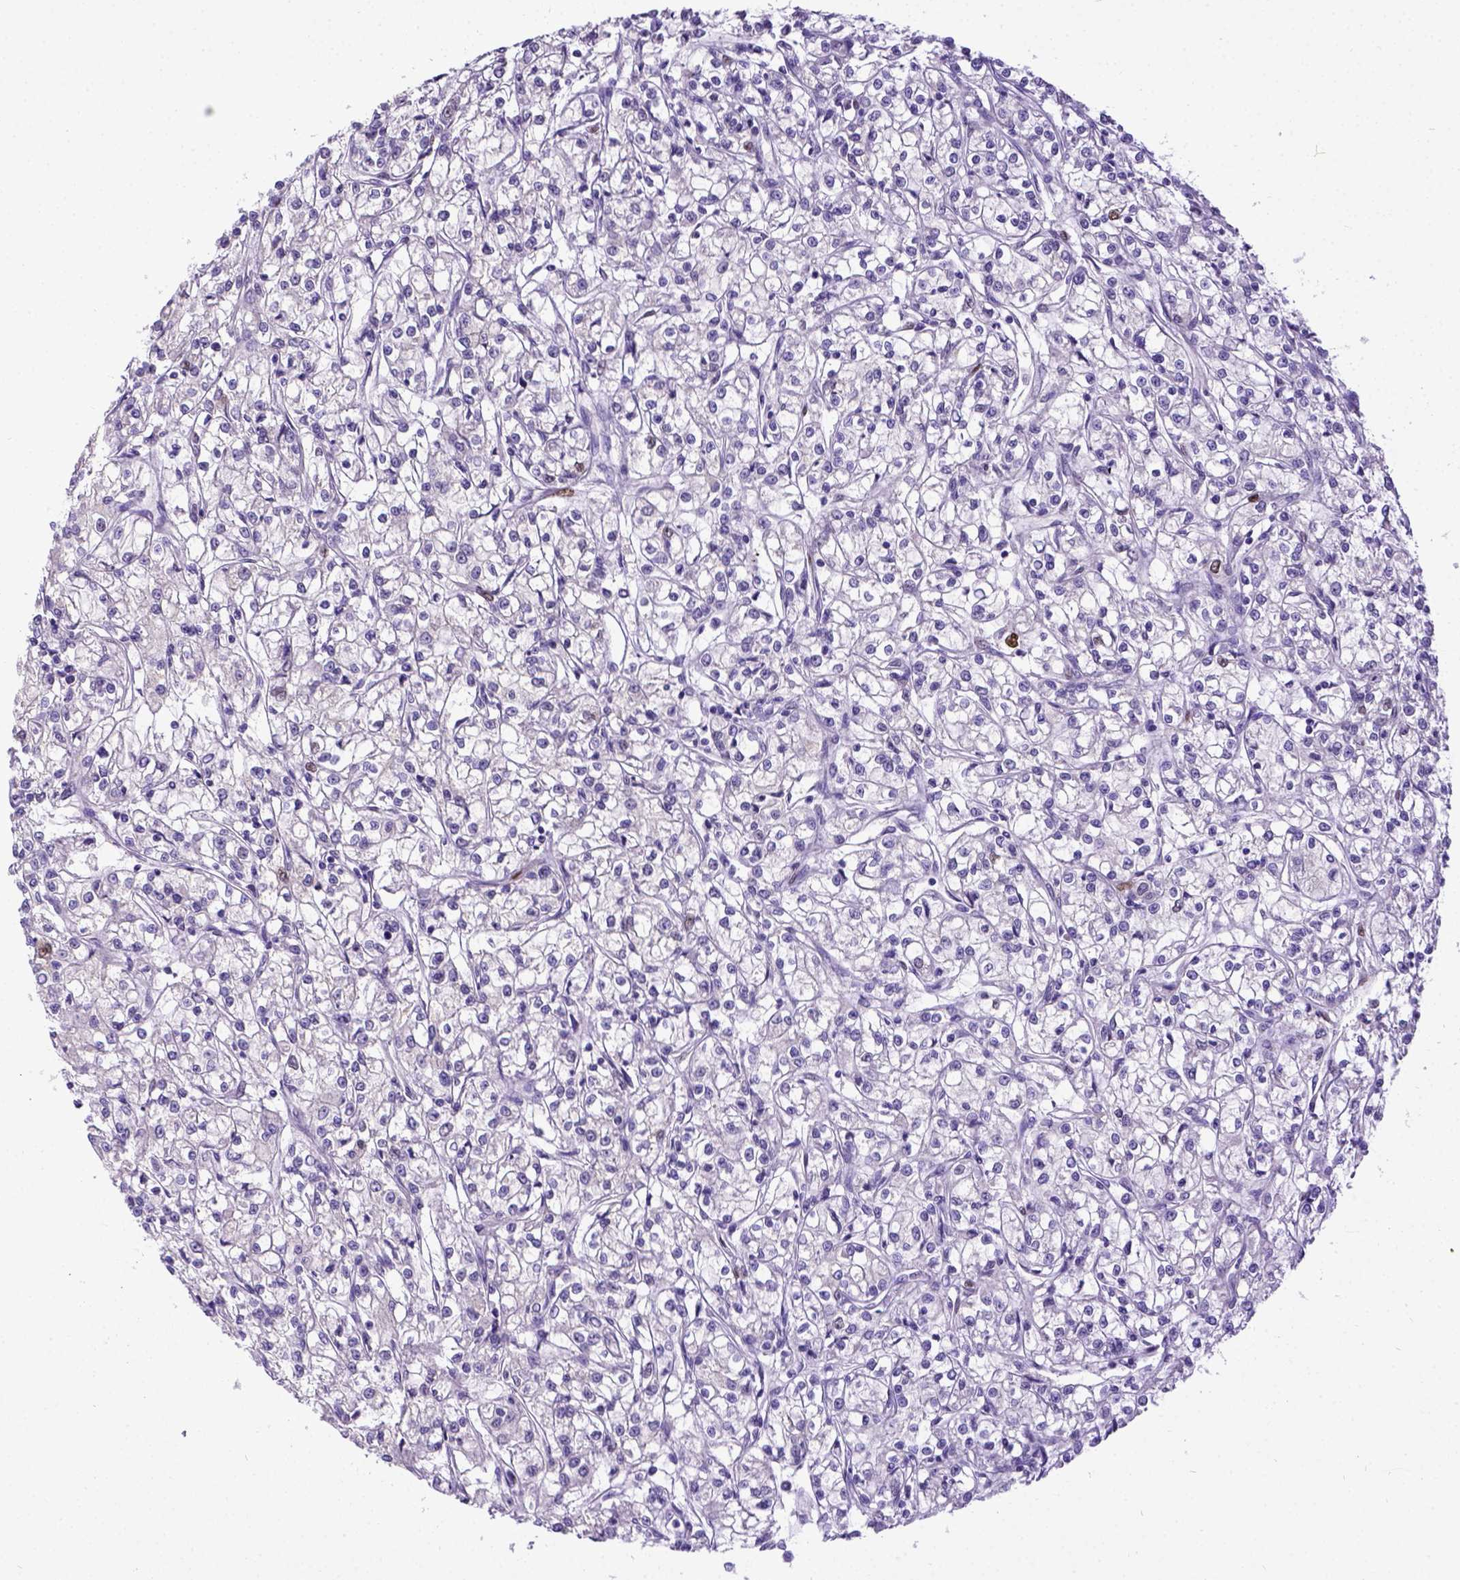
{"staining": {"intensity": "negative", "quantity": "none", "location": "none"}, "tissue": "renal cancer", "cell_type": "Tumor cells", "image_type": "cancer", "snomed": [{"axis": "morphology", "description": "Adenocarcinoma, NOS"}, {"axis": "topography", "description": "Kidney"}], "caption": "Tumor cells are negative for brown protein staining in renal cancer.", "gene": "CDKN1A", "patient": {"sex": "female", "age": 59}}